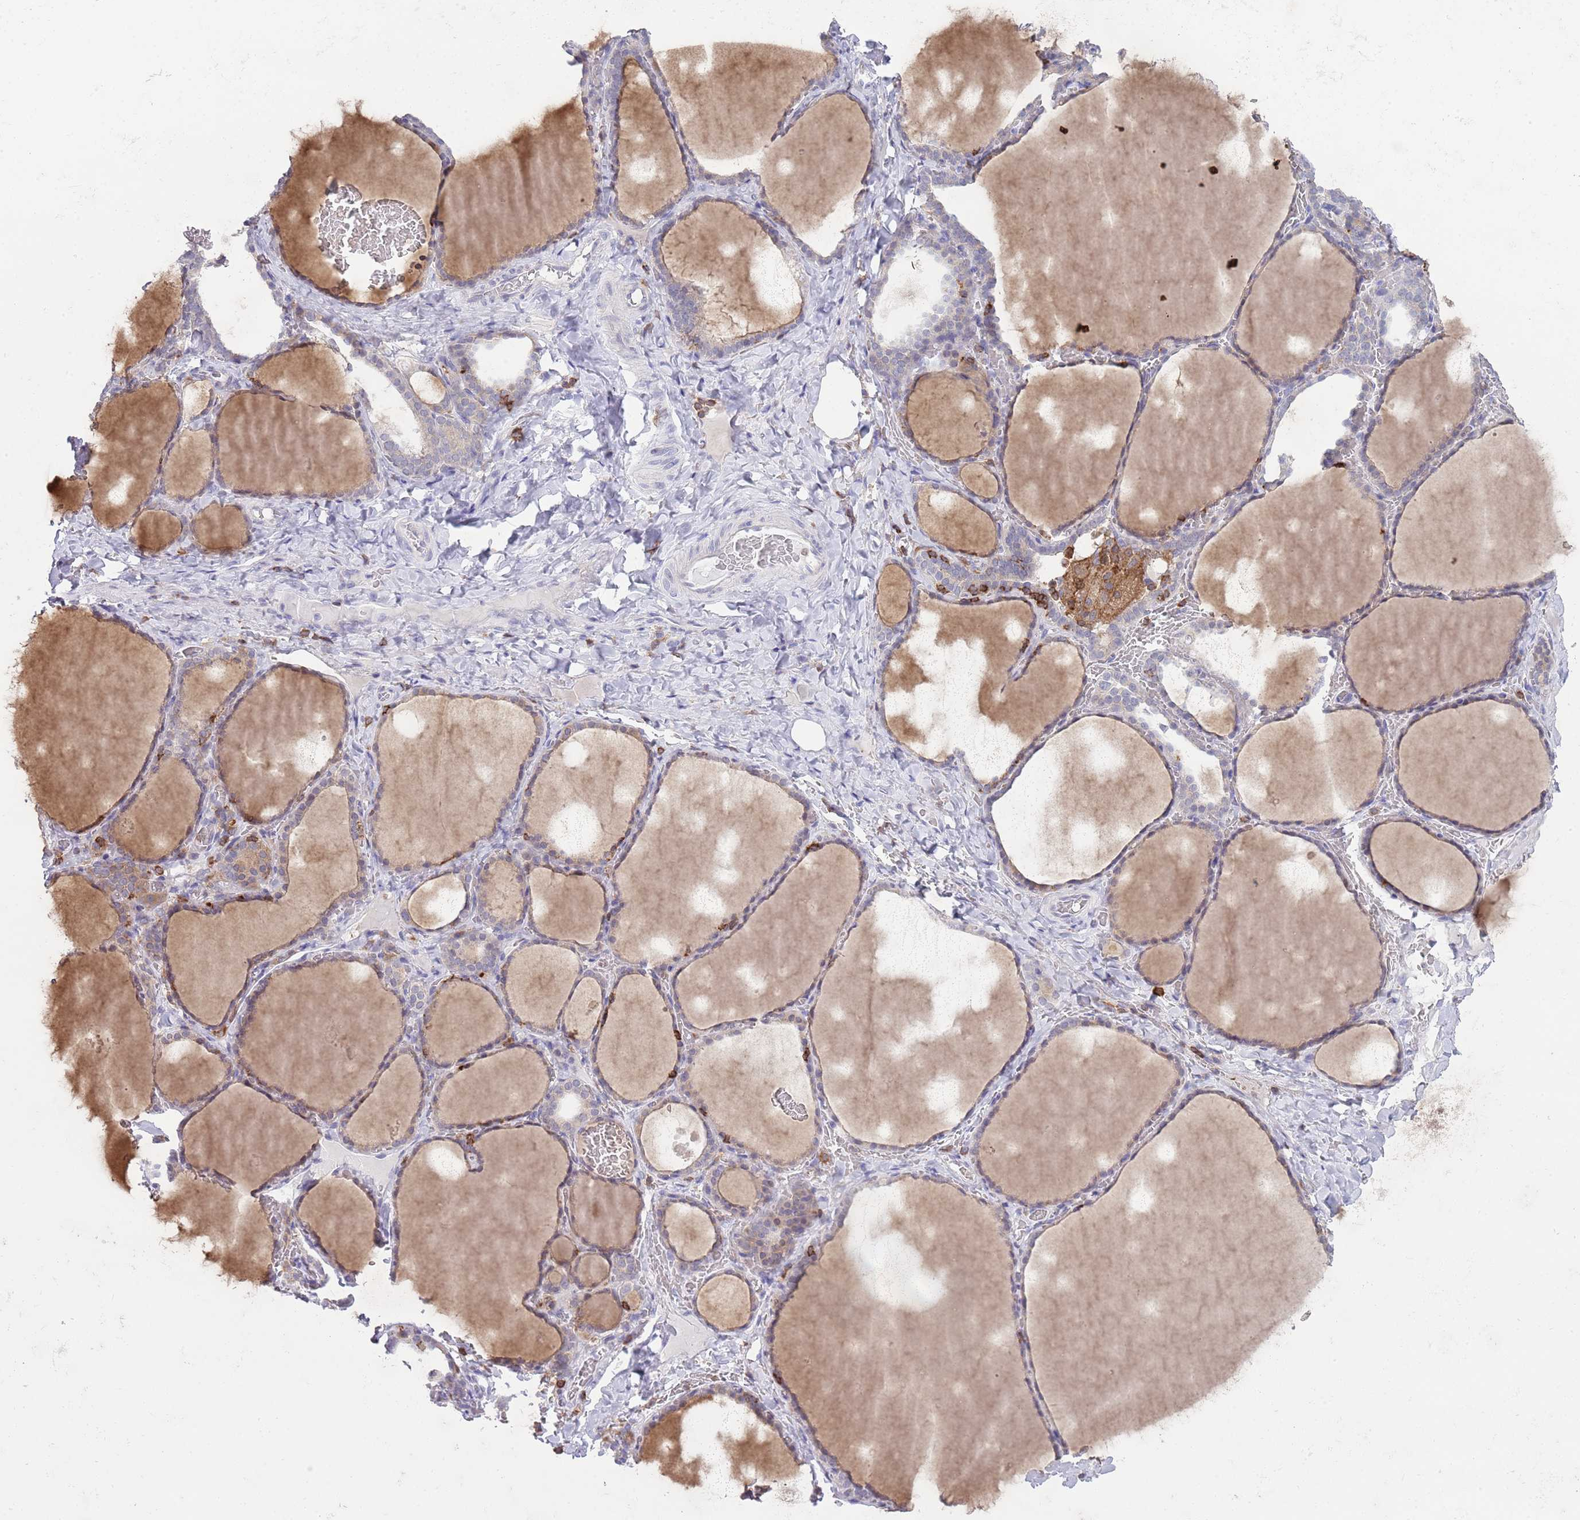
{"staining": {"intensity": "weak", "quantity": ">75%", "location": "cytoplasmic/membranous"}, "tissue": "thyroid gland", "cell_type": "Glandular cells", "image_type": "normal", "snomed": [{"axis": "morphology", "description": "Normal tissue, NOS"}, {"axis": "topography", "description": "Thyroid gland"}], "caption": "Immunohistochemical staining of benign thyroid gland demonstrates low levels of weak cytoplasmic/membranous staining in about >75% of glandular cells. The staining was performed using DAB to visualize the protein expression in brown, while the nuclei were stained in blue with hematoxylin (Magnification: 20x).", "gene": "LPXN", "patient": {"sex": "female", "age": 39}}